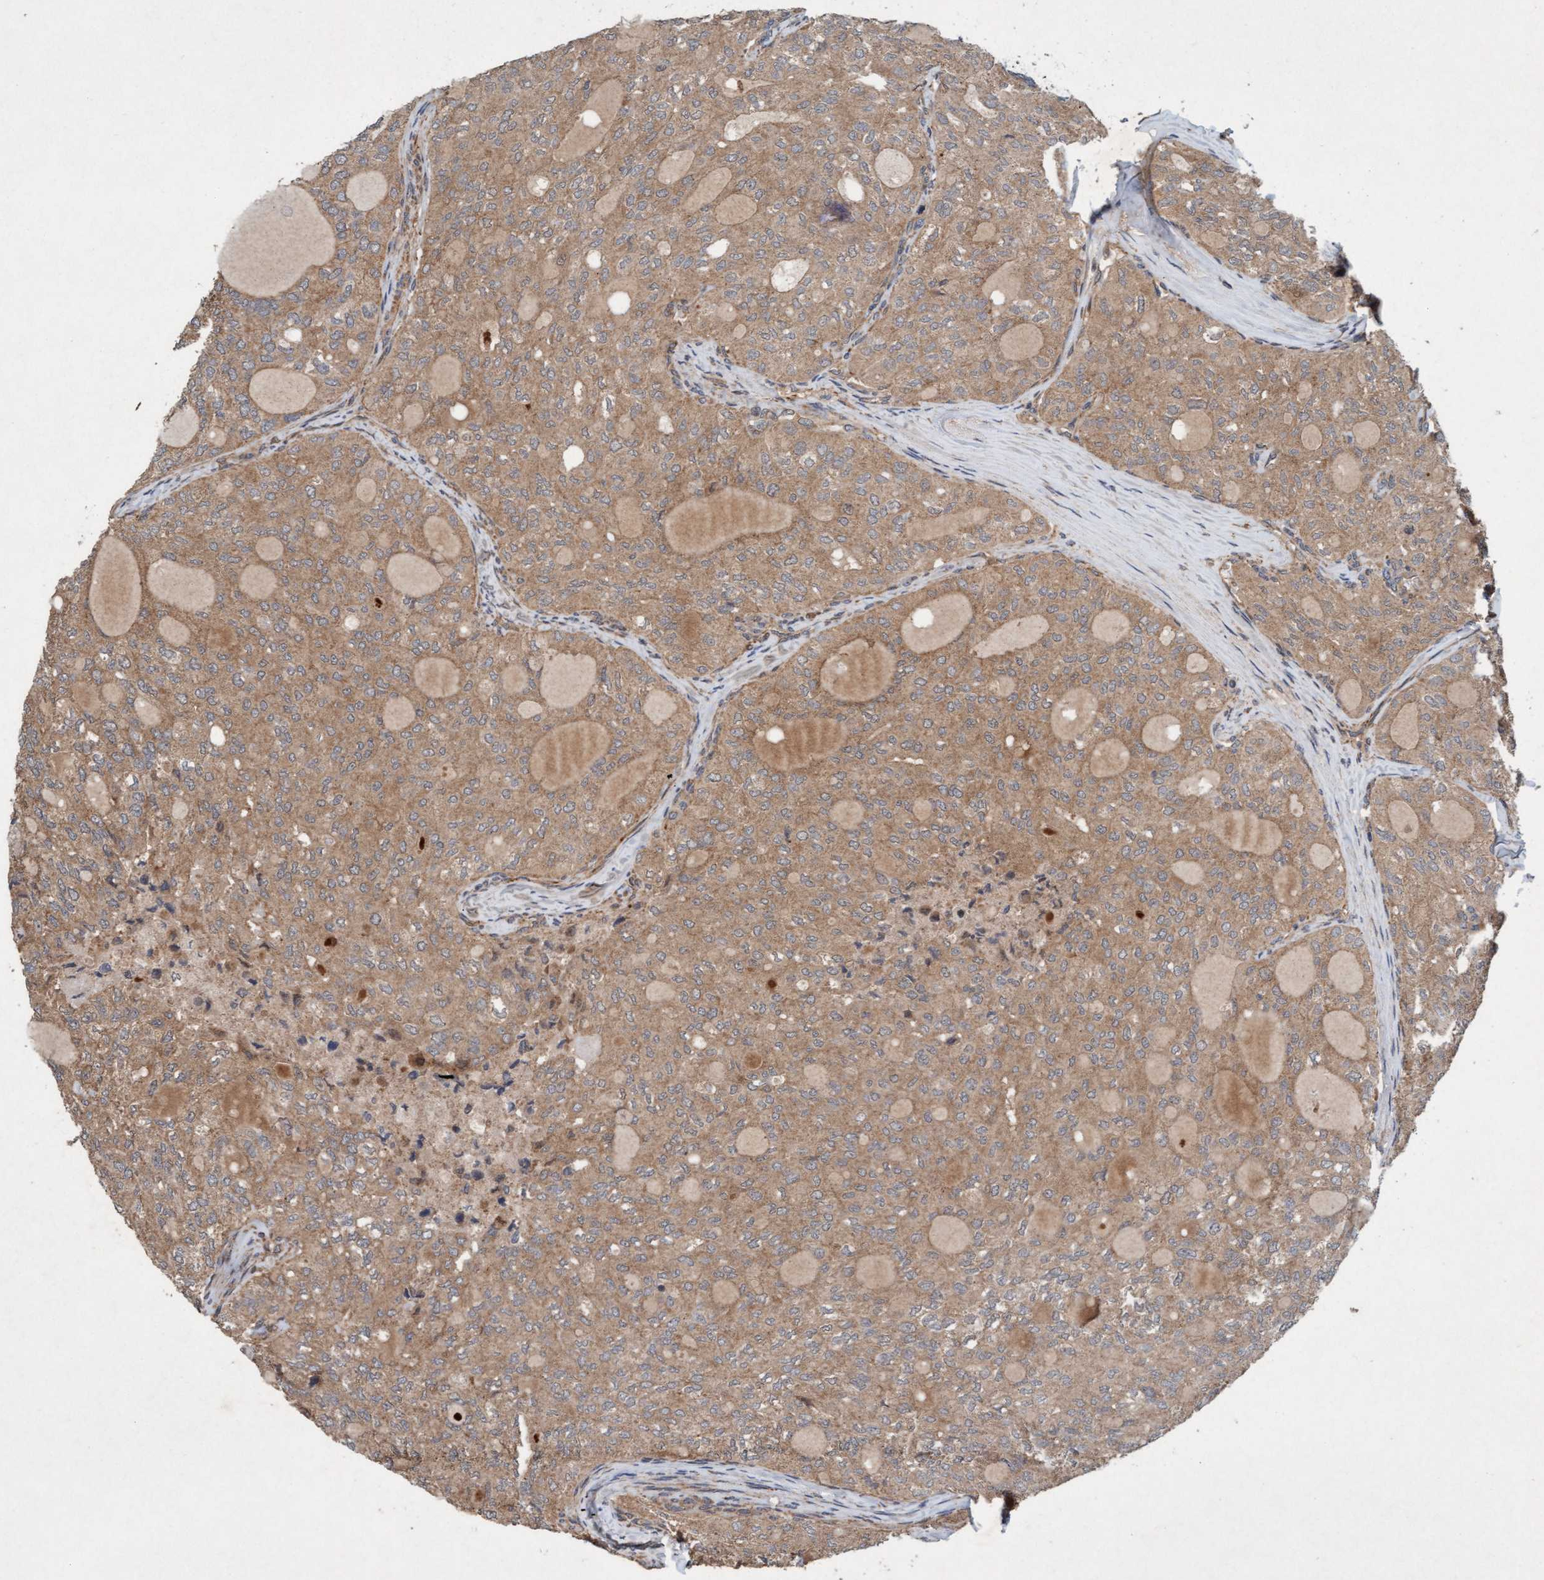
{"staining": {"intensity": "moderate", "quantity": ">75%", "location": "cytoplasmic/membranous"}, "tissue": "thyroid cancer", "cell_type": "Tumor cells", "image_type": "cancer", "snomed": [{"axis": "morphology", "description": "Follicular adenoma carcinoma, NOS"}, {"axis": "topography", "description": "Thyroid gland"}], "caption": "This is an image of immunohistochemistry staining of thyroid follicular adenoma carcinoma, which shows moderate expression in the cytoplasmic/membranous of tumor cells.", "gene": "MLXIP", "patient": {"sex": "male", "age": 75}}